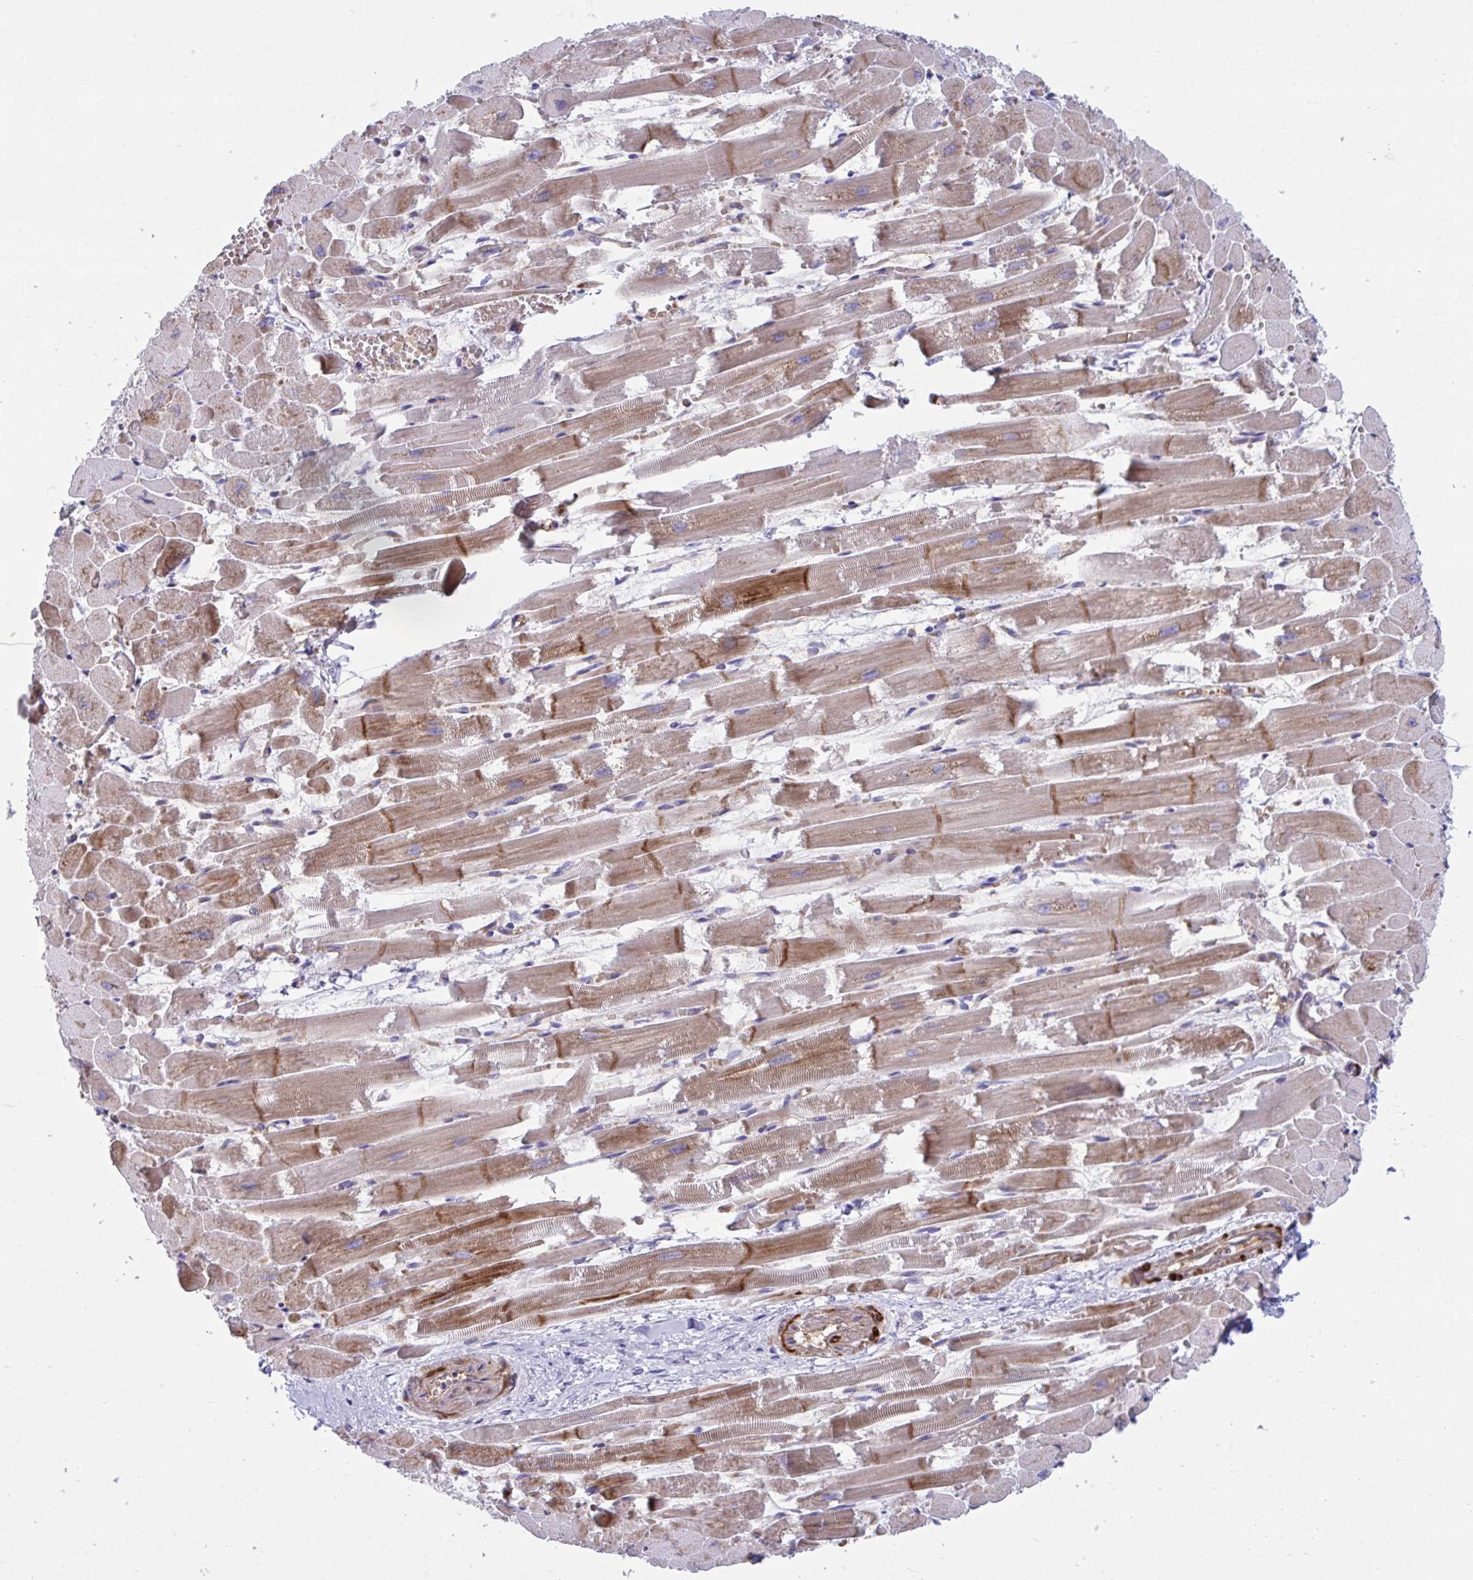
{"staining": {"intensity": "moderate", "quantity": "25%-75%", "location": "cytoplasmic/membranous"}, "tissue": "heart muscle", "cell_type": "Cardiomyocytes", "image_type": "normal", "snomed": [{"axis": "morphology", "description": "Normal tissue, NOS"}, {"axis": "topography", "description": "Heart"}], "caption": "Protein analysis of unremarkable heart muscle demonstrates moderate cytoplasmic/membranous positivity in approximately 25%-75% of cardiomyocytes.", "gene": "CENPQ", "patient": {"sex": "female", "age": 52}}